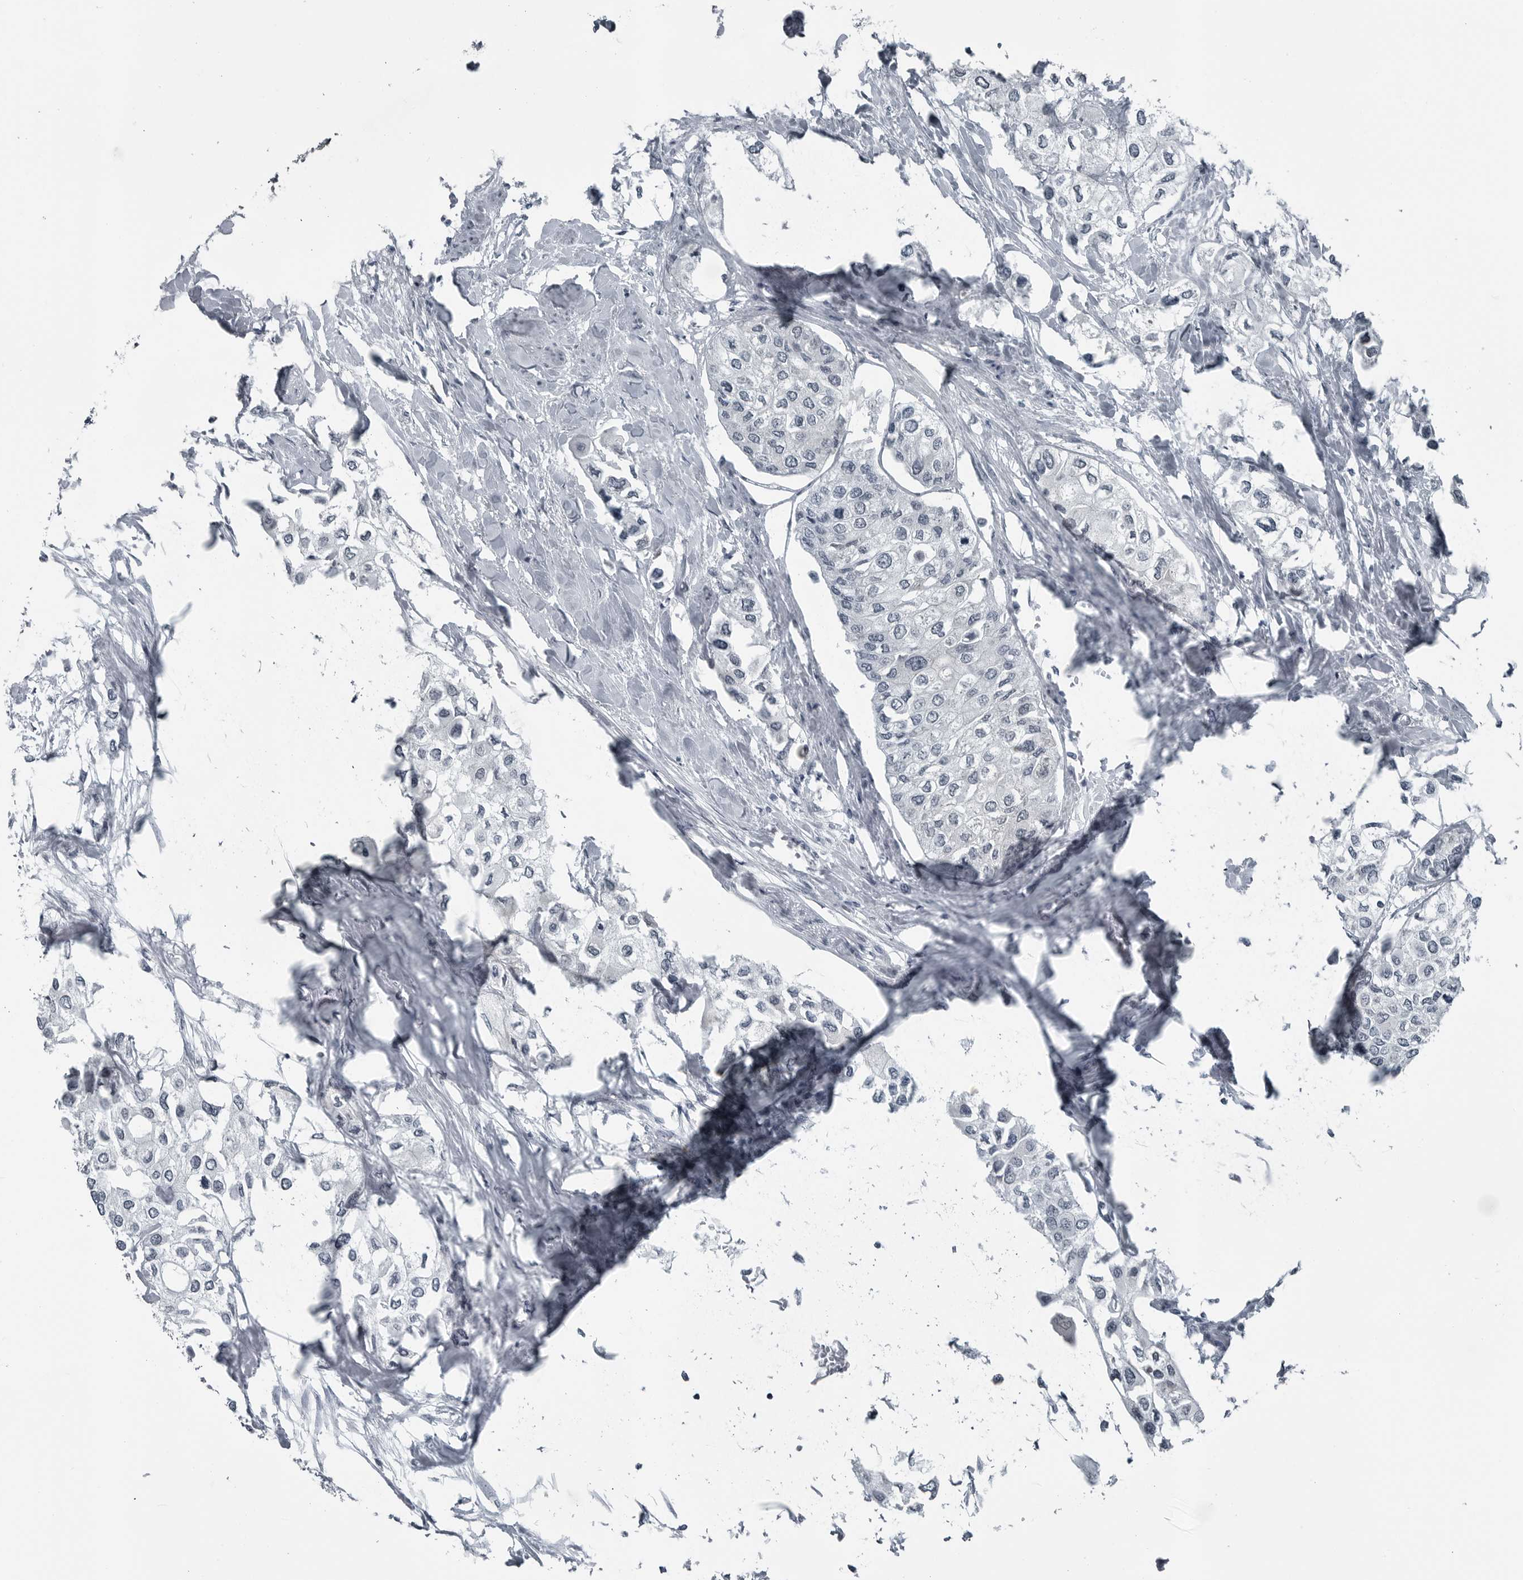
{"staining": {"intensity": "negative", "quantity": "none", "location": "none"}, "tissue": "urothelial cancer", "cell_type": "Tumor cells", "image_type": "cancer", "snomed": [{"axis": "morphology", "description": "Urothelial carcinoma, High grade"}, {"axis": "topography", "description": "Urinary bladder"}], "caption": "Micrograph shows no significant protein positivity in tumor cells of urothelial carcinoma (high-grade). The staining is performed using DAB (3,3'-diaminobenzidine) brown chromogen with nuclei counter-stained in using hematoxylin.", "gene": "DNAAF11", "patient": {"sex": "male", "age": 64}}